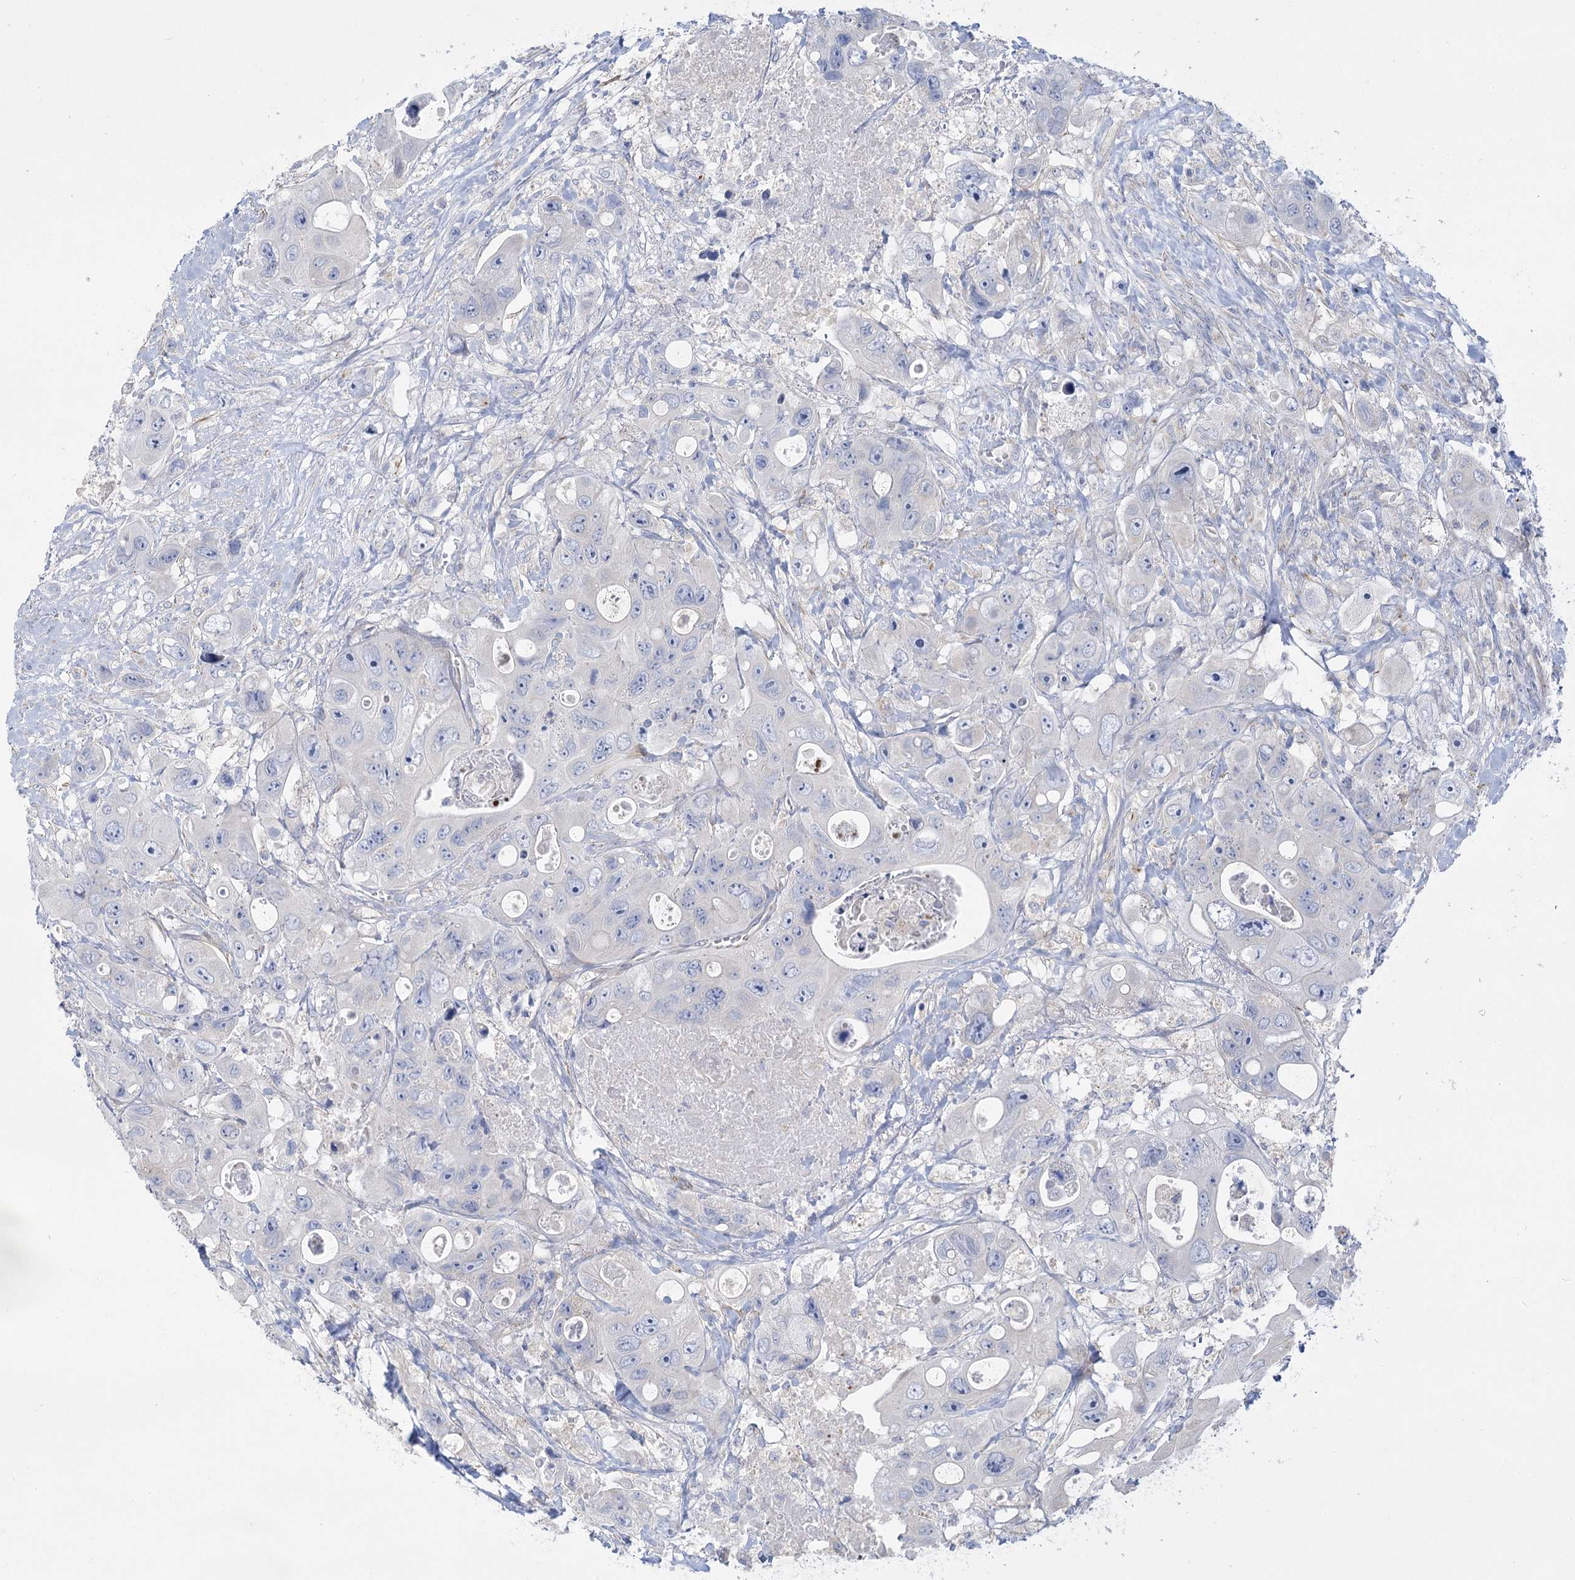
{"staining": {"intensity": "negative", "quantity": "none", "location": "none"}, "tissue": "colorectal cancer", "cell_type": "Tumor cells", "image_type": "cancer", "snomed": [{"axis": "morphology", "description": "Adenocarcinoma, NOS"}, {"axis": "topography", "description": "Colon"}], "caption": "Human colorectal cancer (adenocarcinoma) stained for a protein using immunohistochemistry (IHC) demonstrates no staining in tumor cells.", "gene": "DHTKD1", "patient": {"sex": "female", "age": 46}}